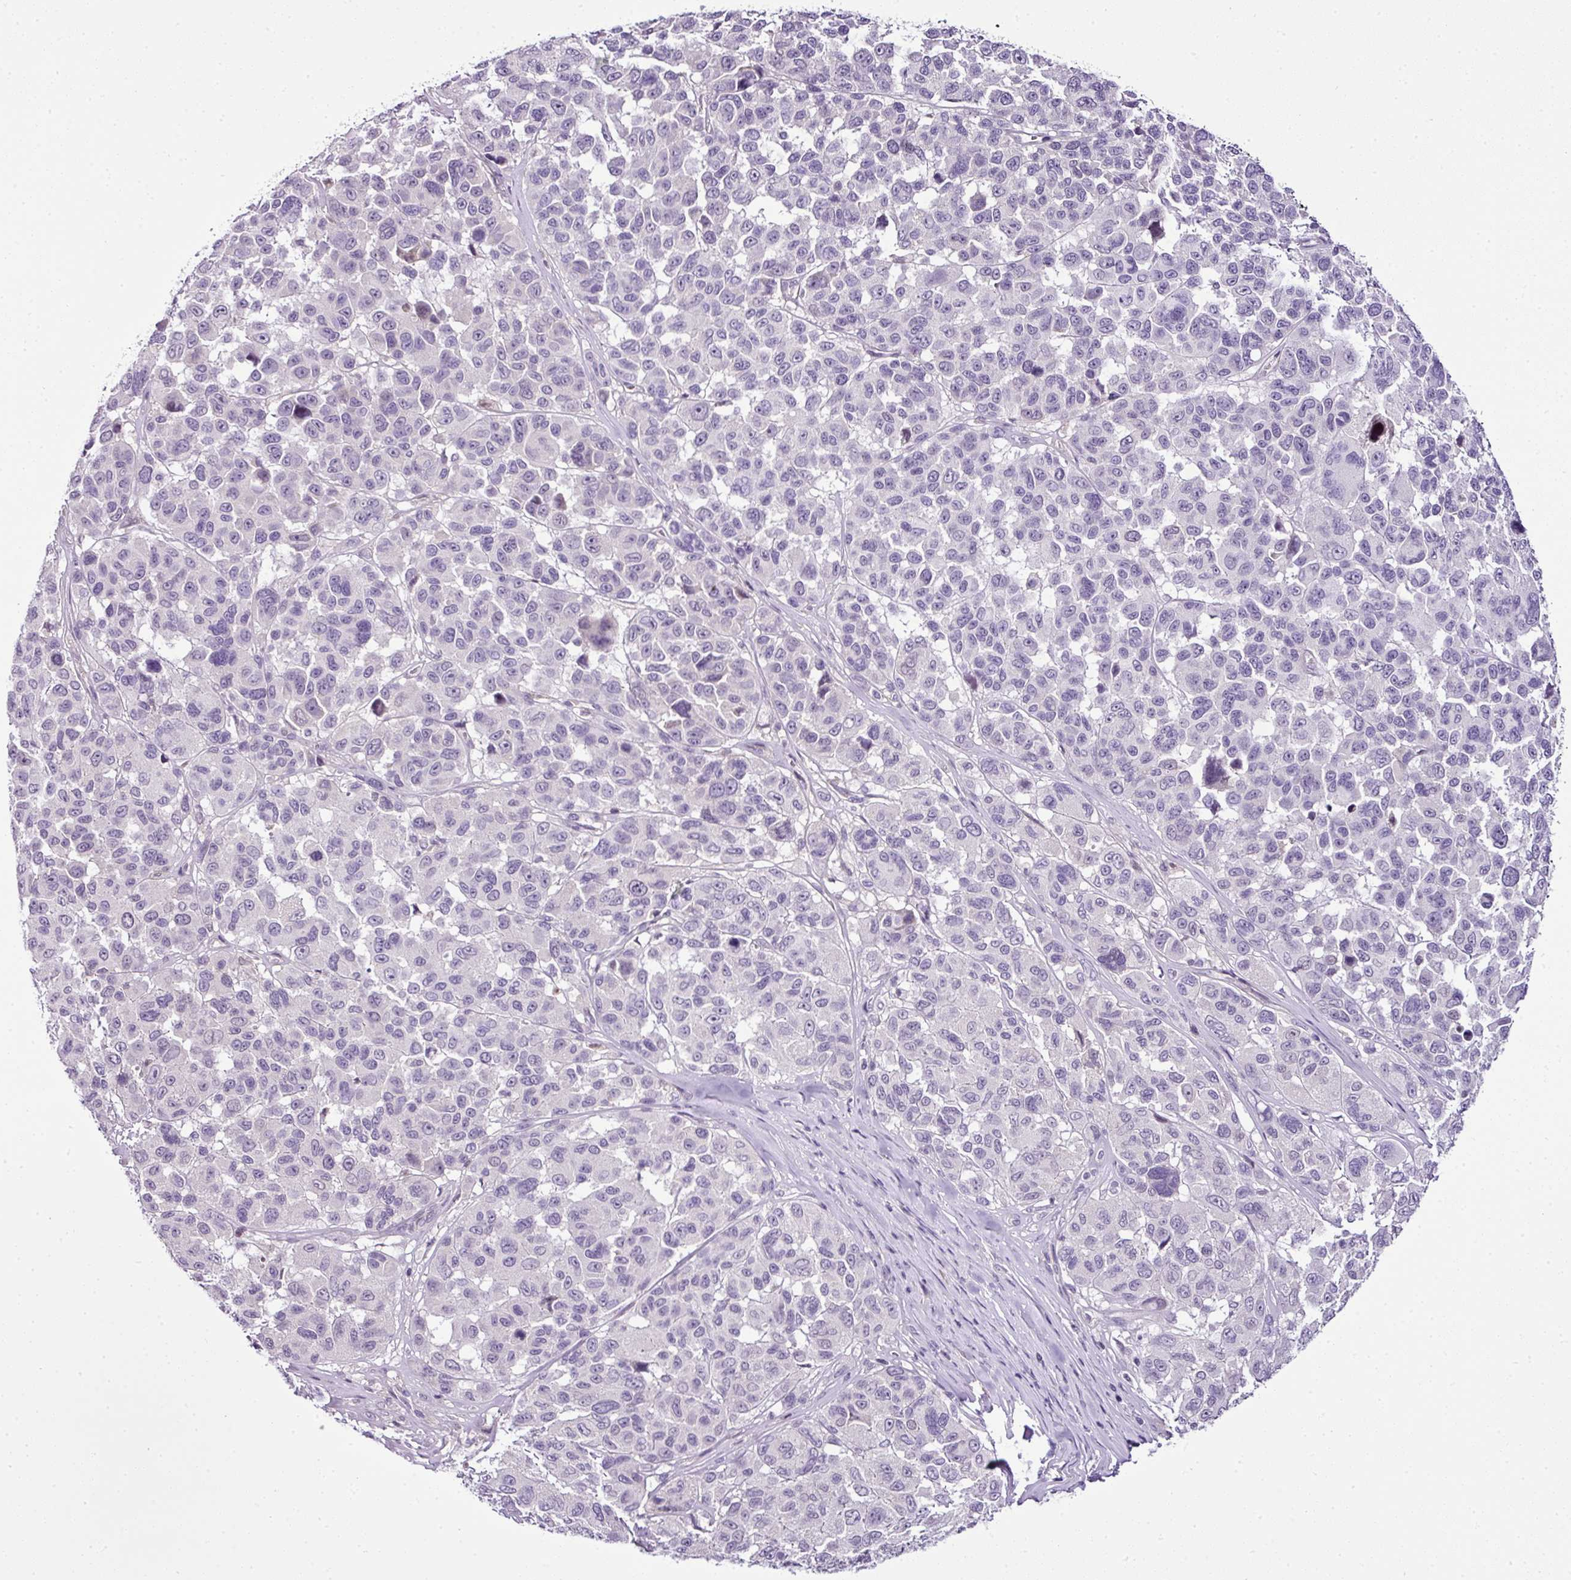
{"staining": {"intensity": "negative", "quantity": "none", "location": "none"}, "tissue": "melanoma", "cell_type": "Tumor cells", "image_type": "cancer", "snomed": [{"axis": "morphology", "description": "Malignant melanoma, NOS"}, {"axis": "topography", "description": "Skin"}], "caption": "Tumor cells show no significant positivity in malignant melanoma.", "gene": "TEX30", "patient": {"sex": "female", "age": 66}}